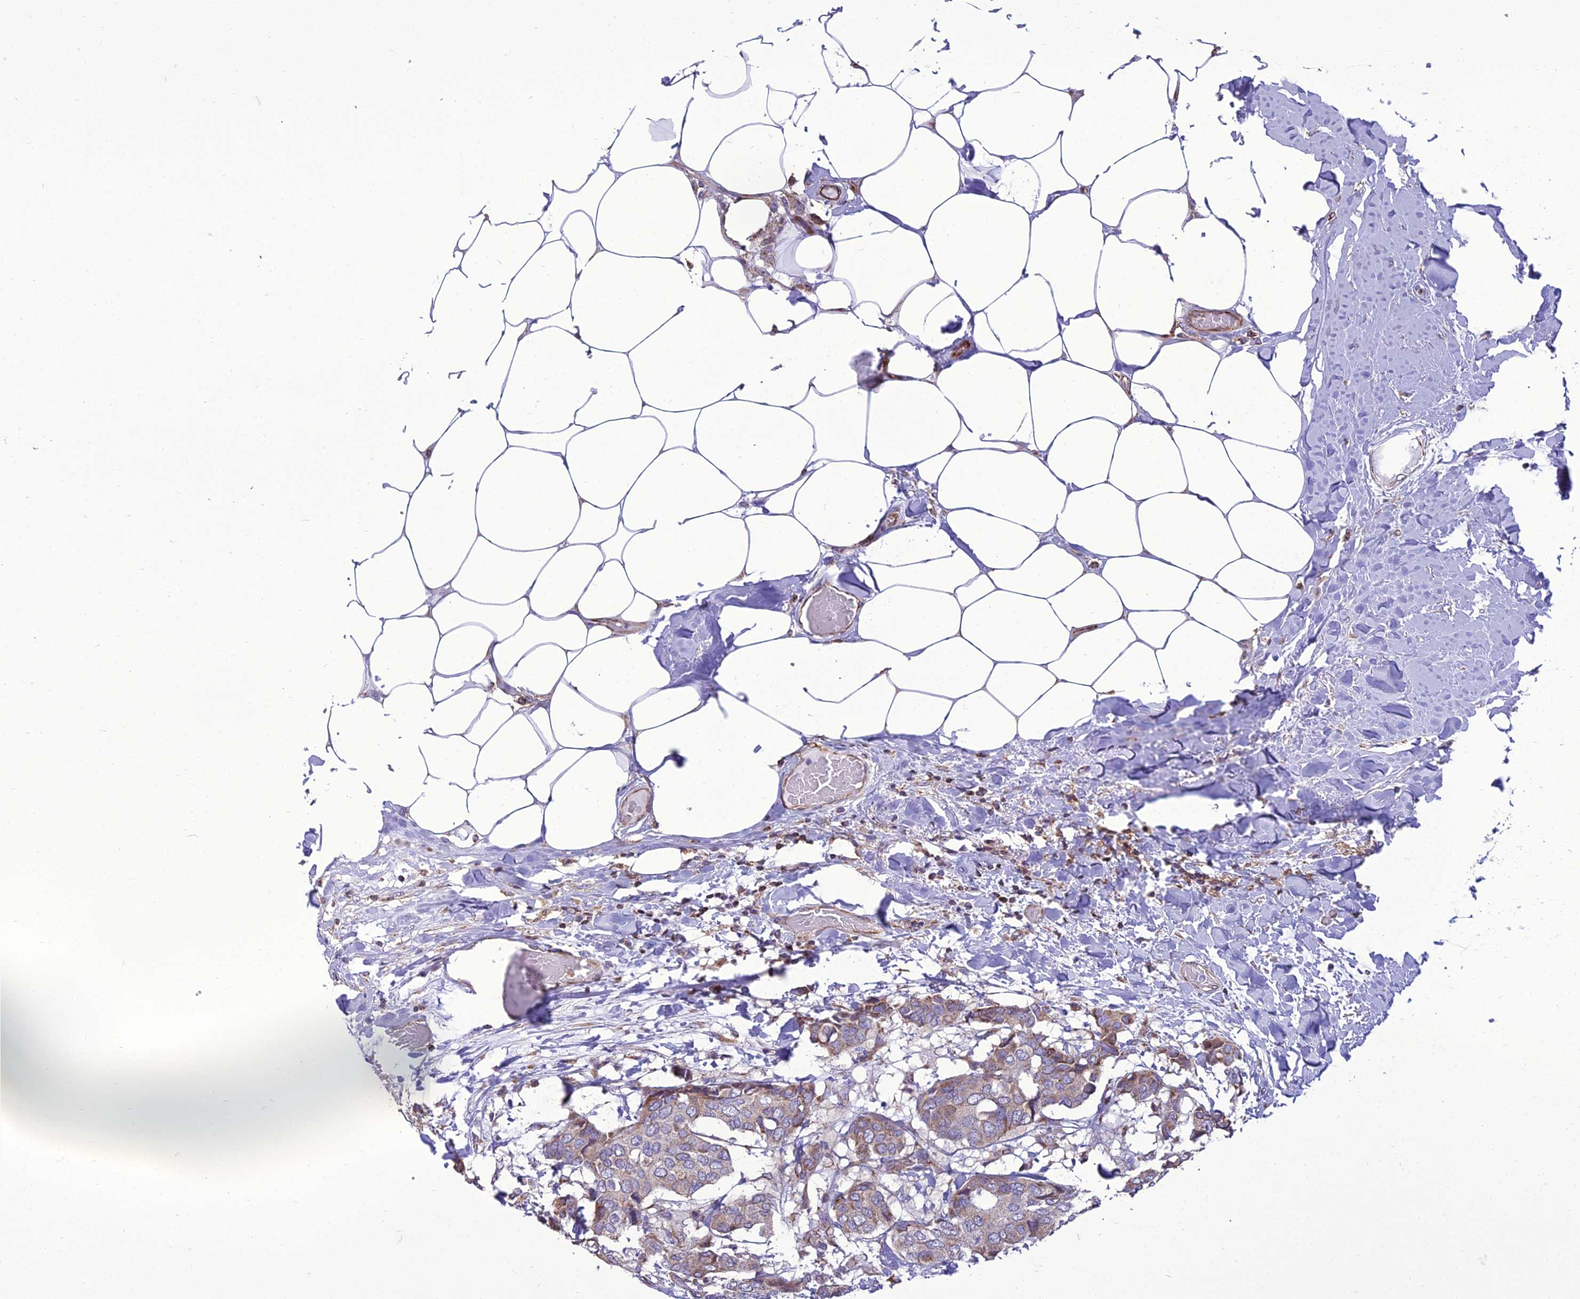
{"staining": {"intensity": "weak", "quantity": "25%-75%", "location": "cytoplasmic/membranous"}, "tissue": "breast cancer", "cell_type": "Tumor cells", "image_type": "cancer", "snomed": [{"axis": "morphology", "description": "Duct carcinoma"}, {"axis": "topography", "description": "Breast"}], "caption": "Immunohistochemical staining of invasive ductal carcinoma (breast) demonstrates weak cytoplasmic/membranous protein expression in approximately 25%-75% of tumor cells.", "gene": "GIMAP1", "patient": {"sex": "female", "age": 75}}